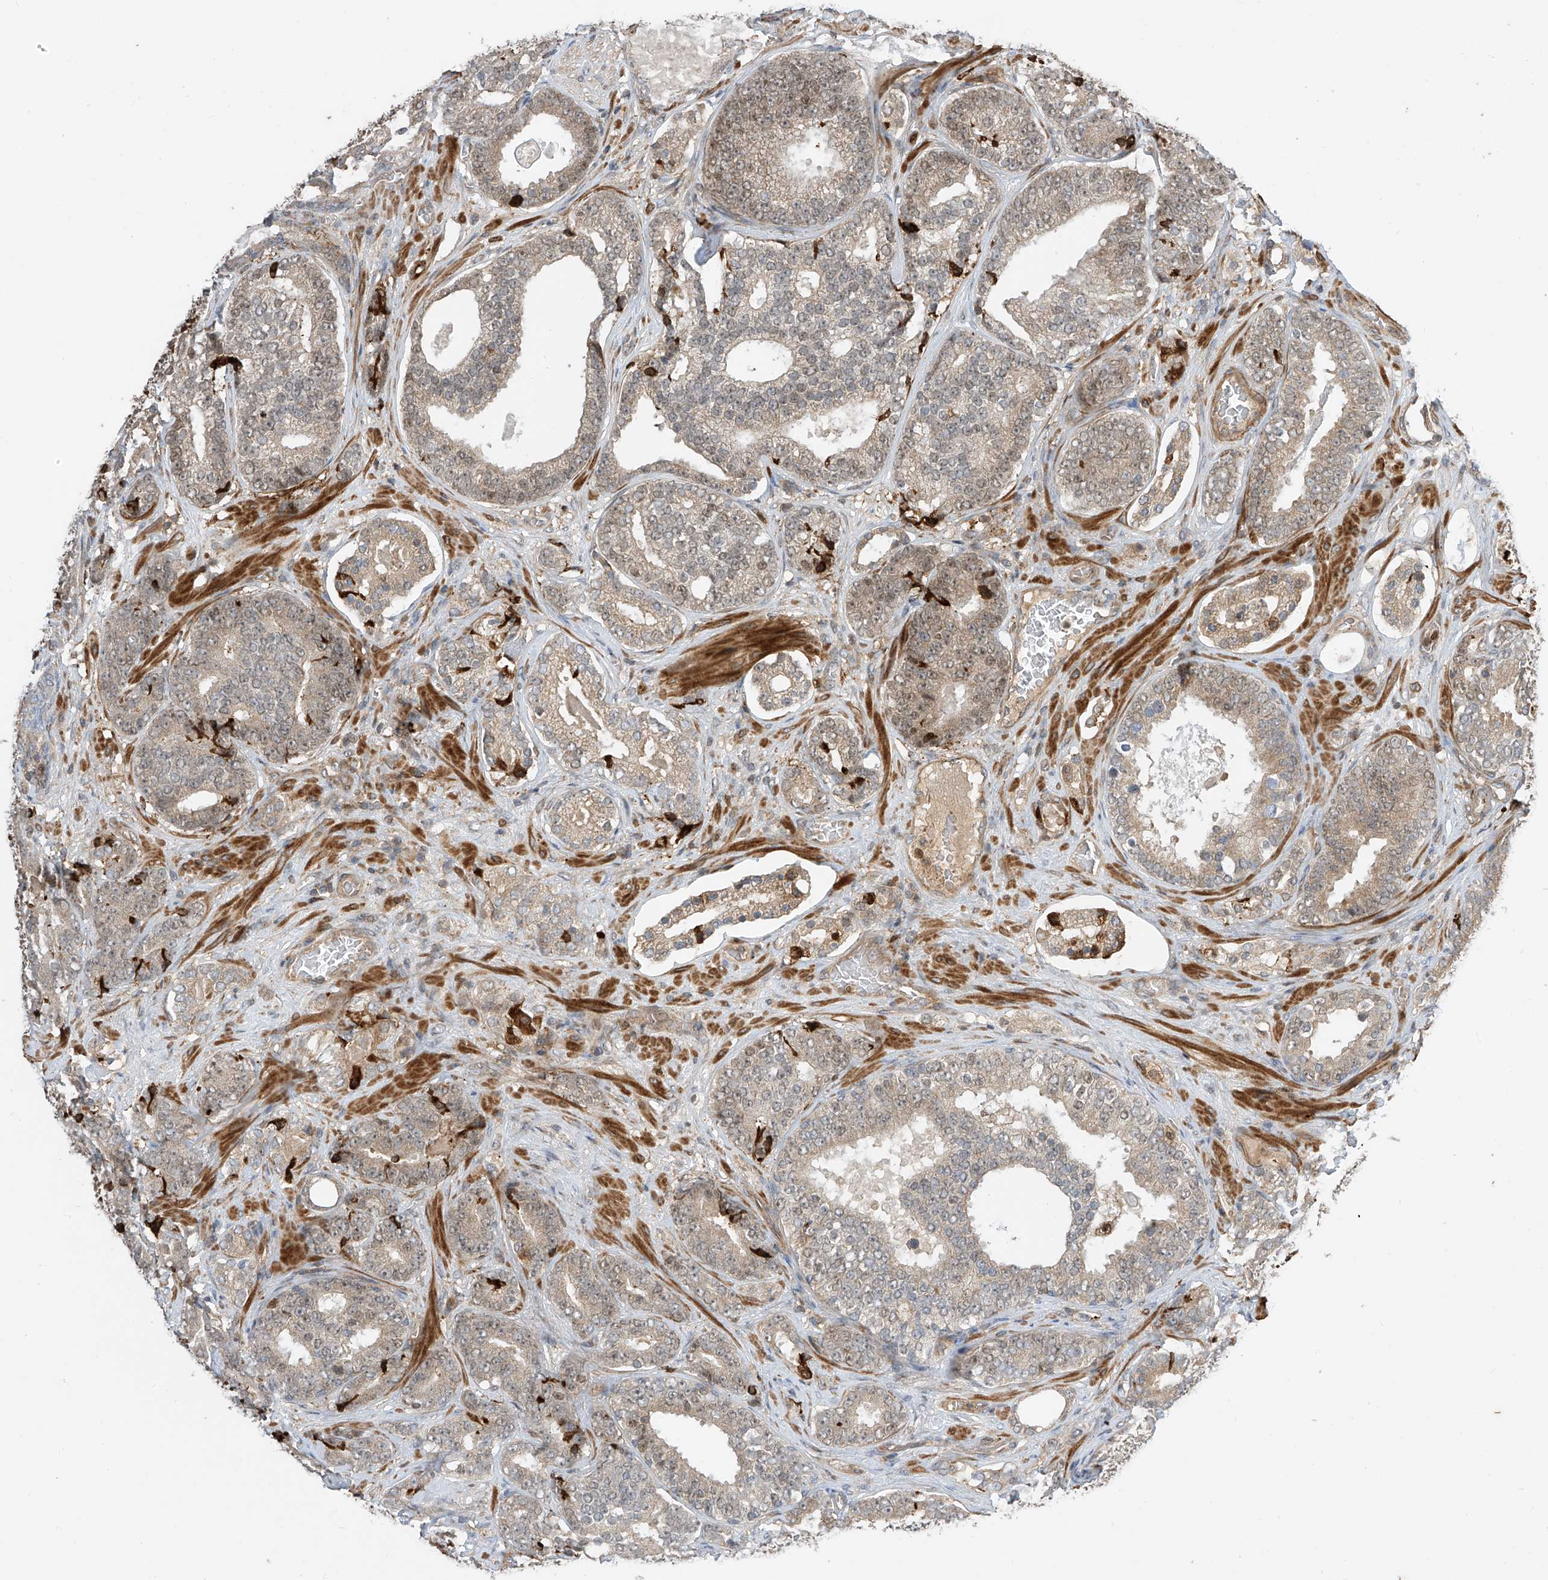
{"staining": {"intensity": "weak", "quantity": "25%-75%", "location": "cytoplasmic/membranous"}, "tissue": "prostate cancer", "cell_type": "Tumor cells", "image_type": "cancer", "snomed": [{"axis": "morphology", "description": "Adenocarcinoma, High grade"}, {"axis": "topography", "description": "Prostate"}], "caption": "Prostate high-grade adenocarcinoma stained for a protein displays weak cytoplasmic/membranous positivity in tumor cells. (DAB (3,3'-diaminobenzidine) IHC with brightfield microscopy, high magnification).", "gene": "ATAD2B", "patient": {"sex": "male", "age": 60}}